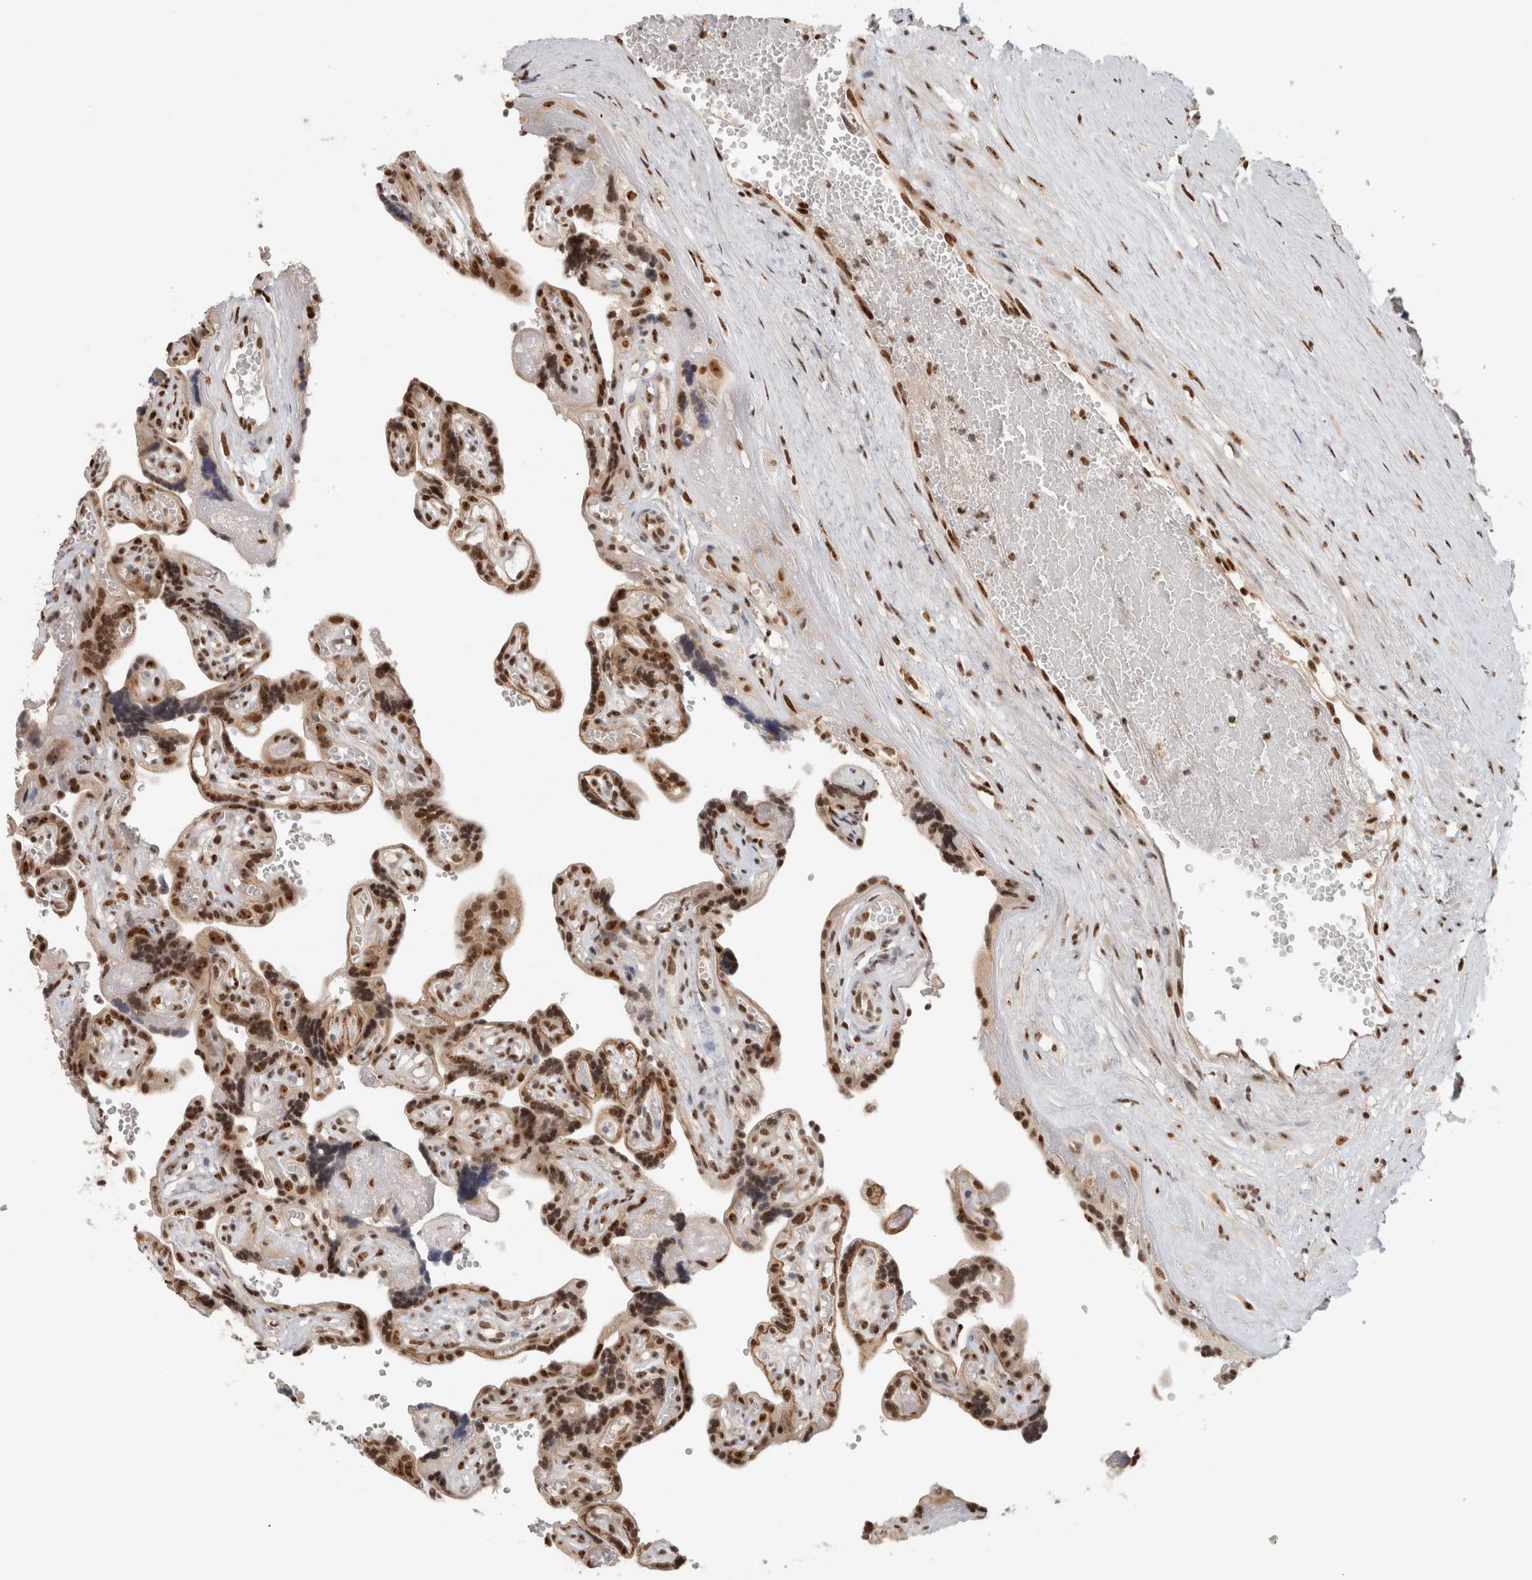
{"staining": {"intensity": "strong", "quantity": ">75%", "location": "cytoplasmic/membranous,nuclear"}, "tissue": "placenta", "cell_type": "Trophoblastic cells", "image_type": "normal", "snomed": [{"axis": "morphology", "description": "Normal tissue, NOS"}, {"axis": "topography", "description": "Placenta"}], "caption": "Unremarkable placenta was stained to show a protein in brown. There is high levels of strong cytoplasmic/membranous,nuclear expression in approximately >75% of trophoblastic cells.", "gene": "EBNA1BP2", "patient": {"sex": "female", "age": 30}}